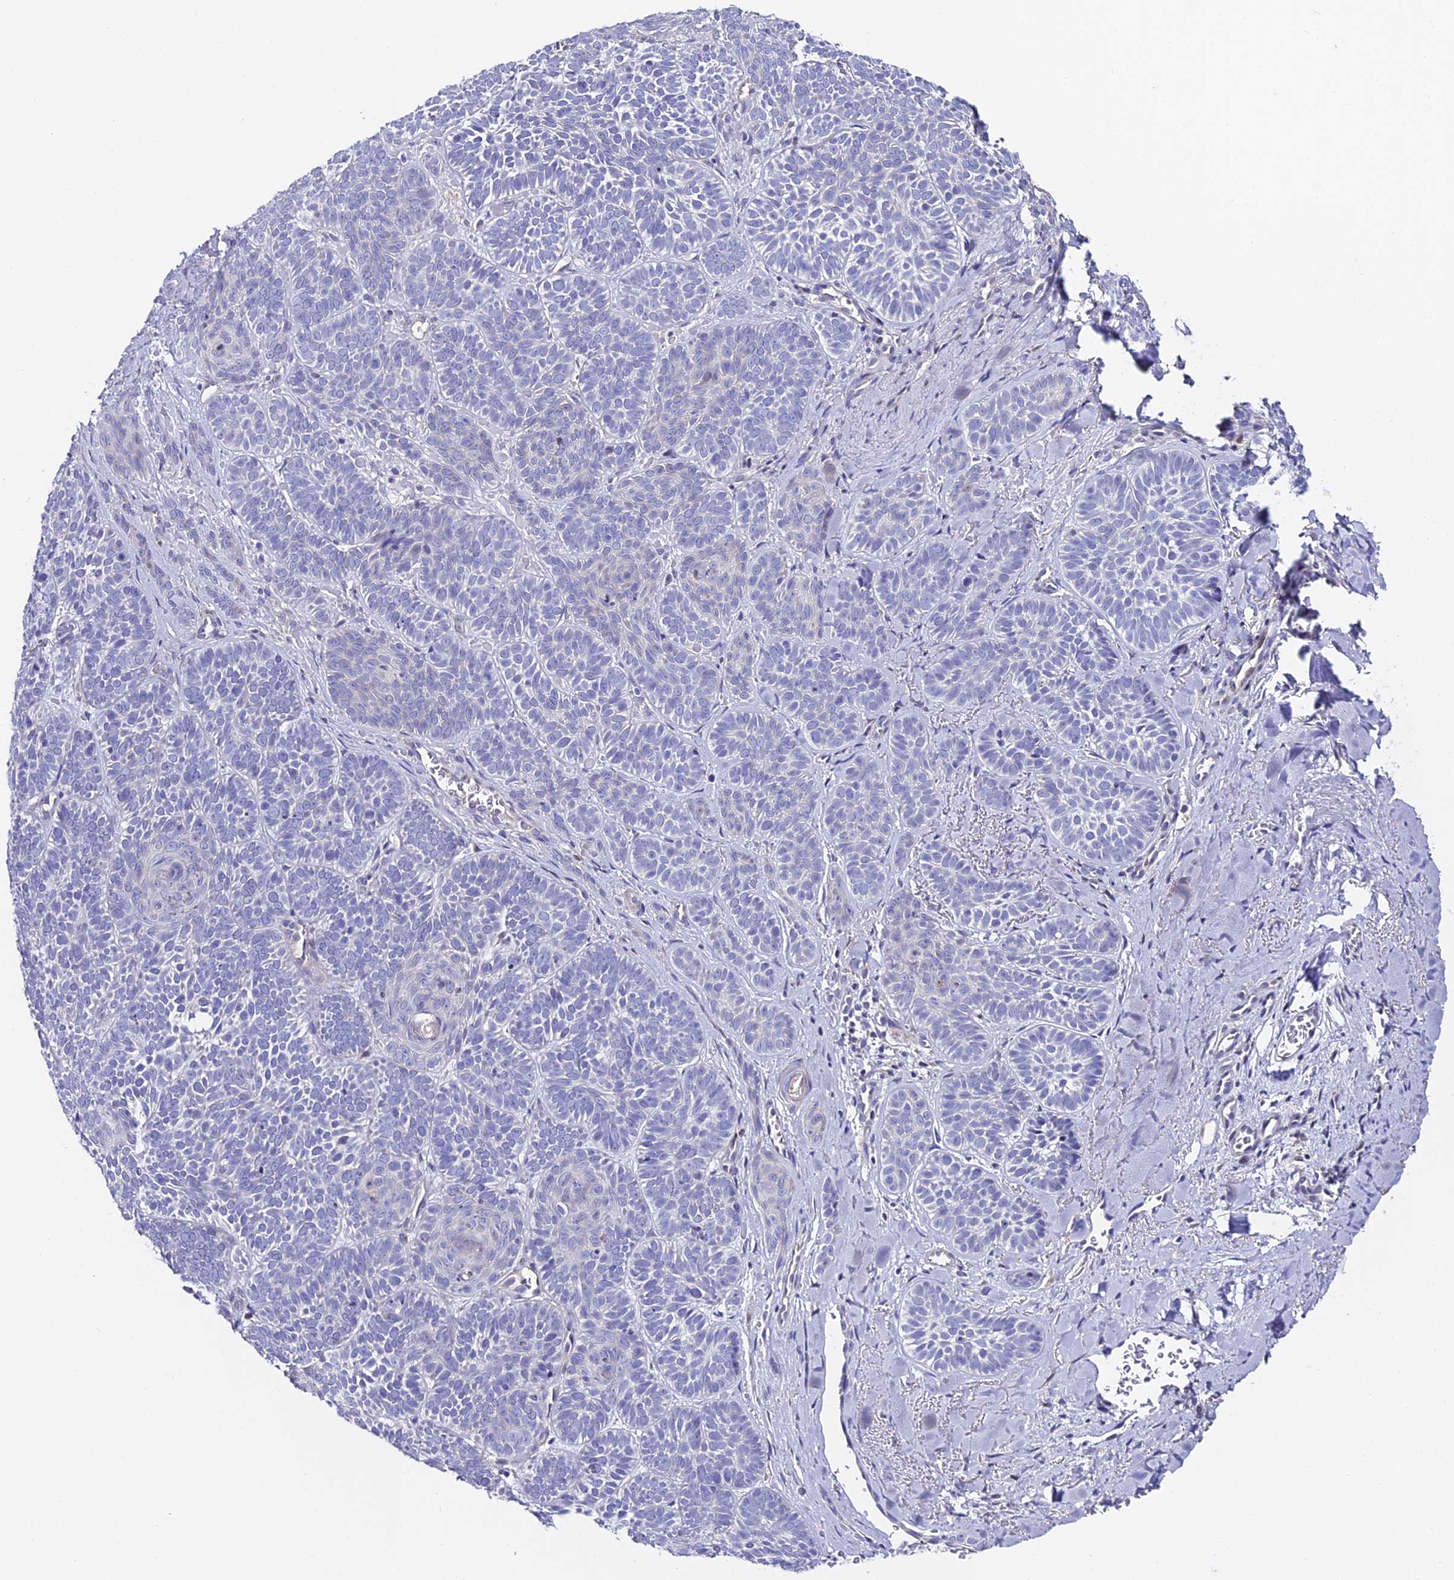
{"staining": {"intensity": "negative", "quantity": "none", "location": "none"}, "tissue": "skin cancer", "cell_type": "Tumor cells", "image_type": "cancer", "snomed": [{"axis": "morphology", "description": "Basal cell carcinoma"}, {"axis": "topography", "description": "Skin"}], "caption": "This is an immunohistochemistry (IHC) histopathology image of human basal cell carcinoma (skin). There is no expression in tumor cells.", "gene": "SERP1", "patient": {"sex": "male", "age": 85}}